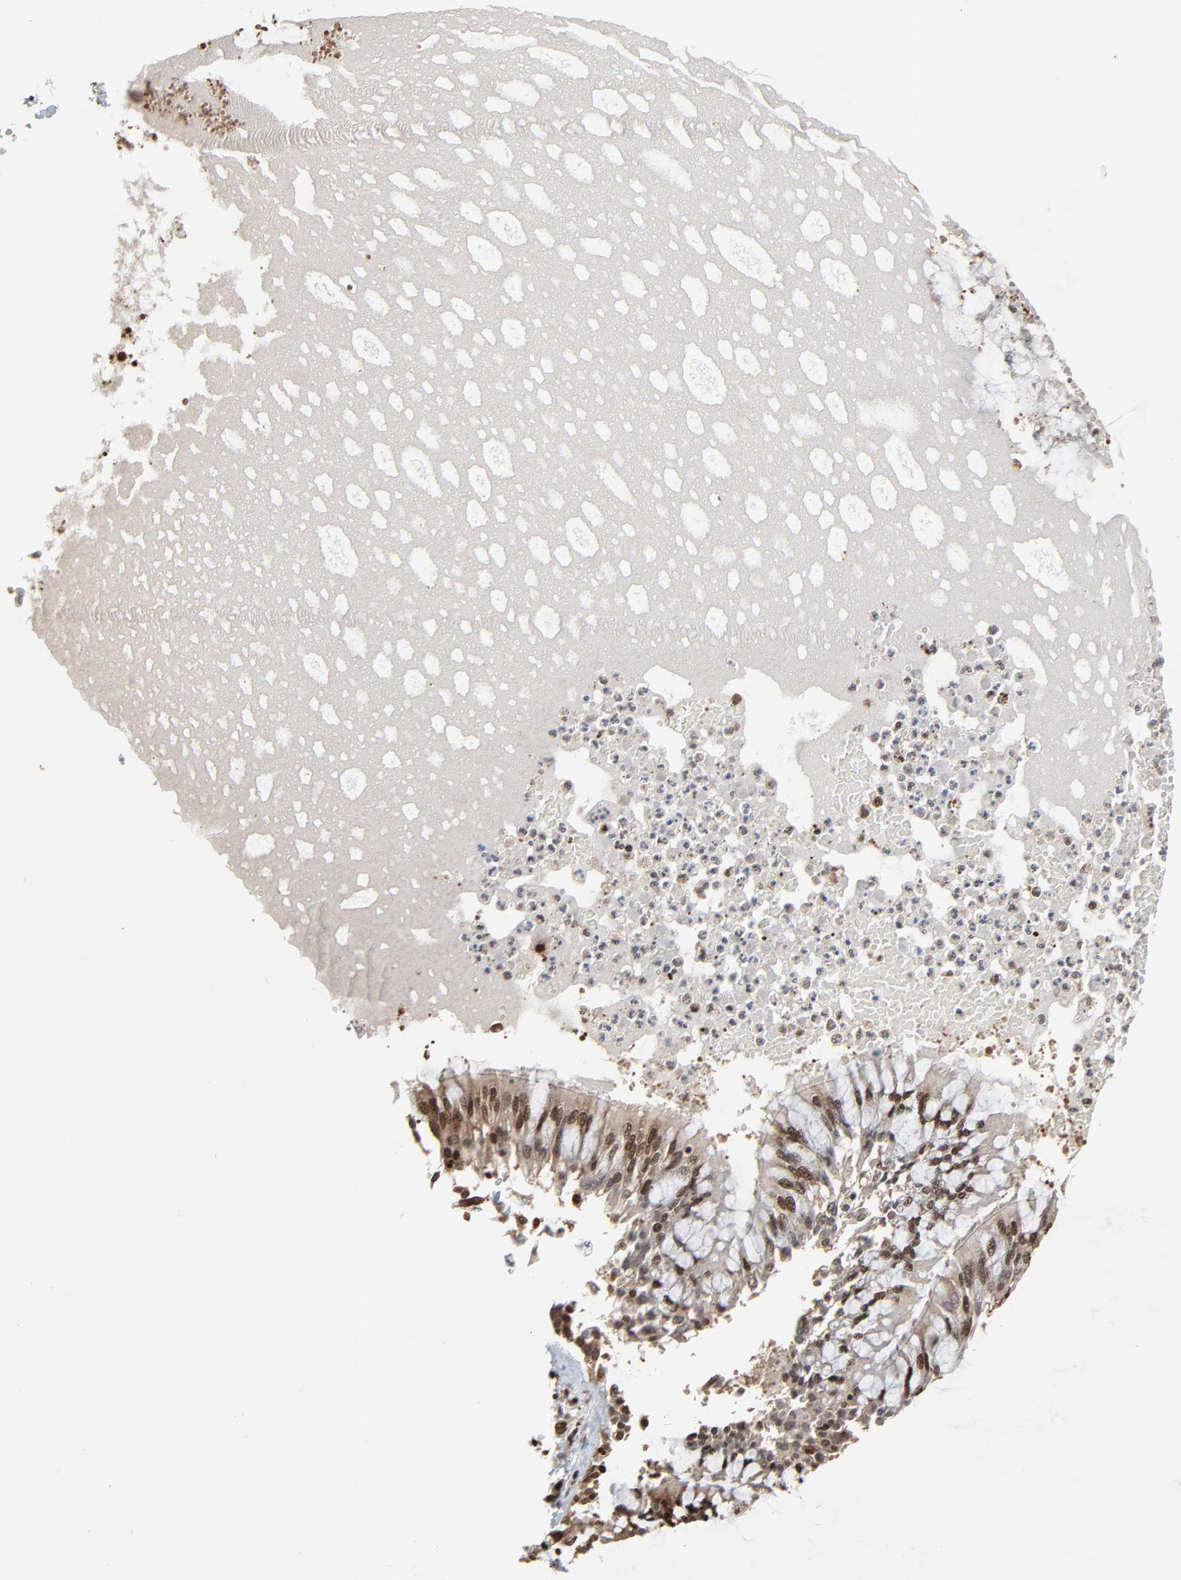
{"staining": {"intensity": "strong", "quantity": ">75%", "location": "cytoplasmic/membranous,nuclear"}, "tissue": "bronchus", "cell_type": "Respiratory epithelial cells", "image_type": "normal", "snomed": [{"axis": "morphology", "description": "Normal tissue, NOS"}, {"axis": "topography", "description": "Cartilage tissue"}, {"axis": "topography", "description": "Bronchus"}, {"axis": "topography", "description": "Lung"}], "caption": "The immunohistochemical stain labels strong cytoplasmic/membranous,nuclear positivity in respiratory epithelial cells of benign bronchus. (DAB IHC, brown staining for protein, blue staining for nuclei).", "gene": "MEIS2", "patient": {"sex": "female", "age": 49}}